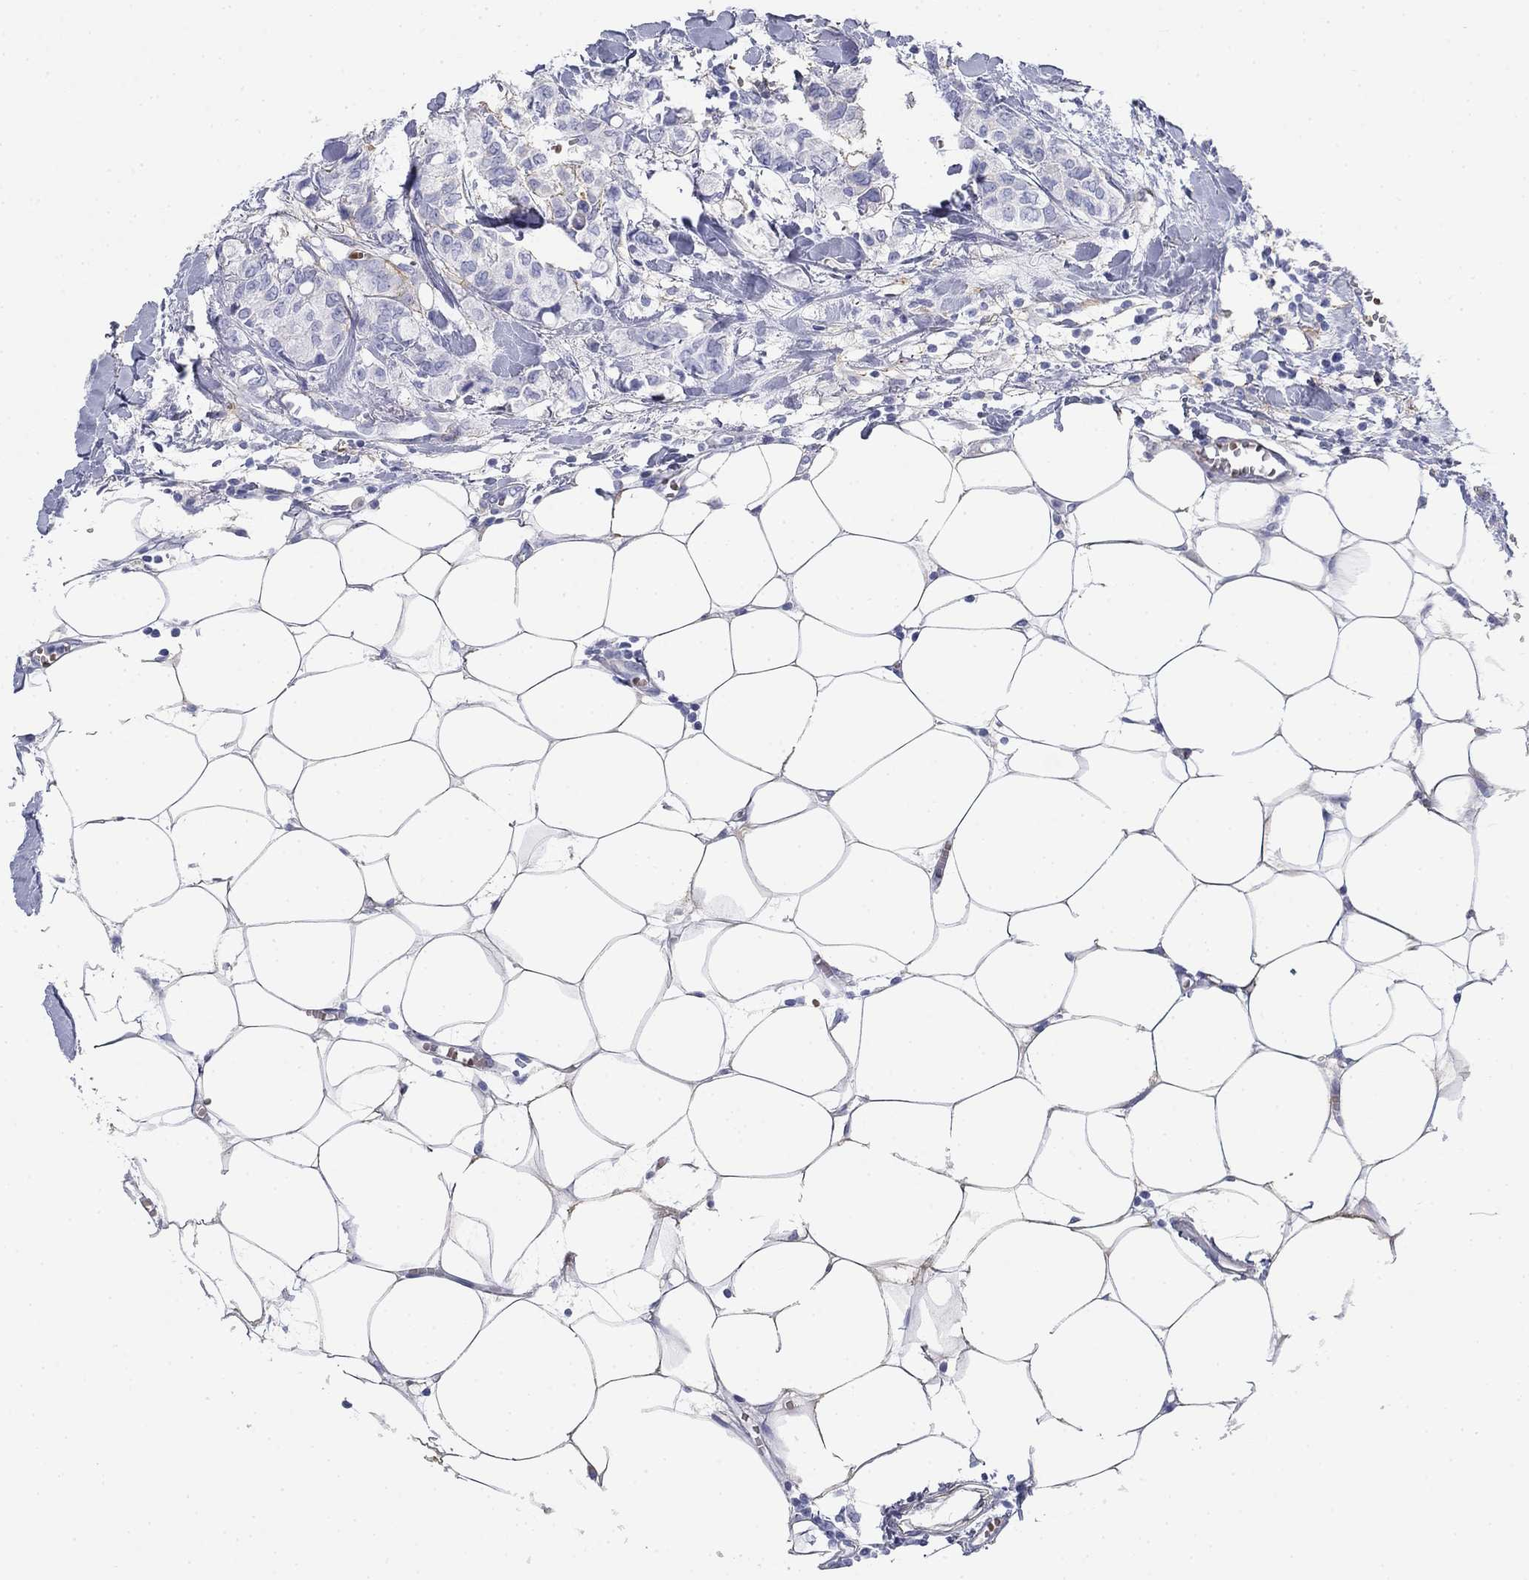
{"staining": {"intensity": "negative", "quantity": "none", "location": "none"}, "tissue": "breast cancer", "cell_type": "Tumor cells", "image_type": "cancer", "snomed": [{"axis": "morphology", "description": "Duct carcinoma"}, {"axis": "topography", "description": "Breast"}], "caption": "Tumor cells show no significant protein positivity in breast cancer. (Stains: DAB IHC with hematoxylin counter stain, Microscopy: brightfield microscopy at high magnification).", "gene": "GPC1", "patient": {"sex": "female", "age": 85}}